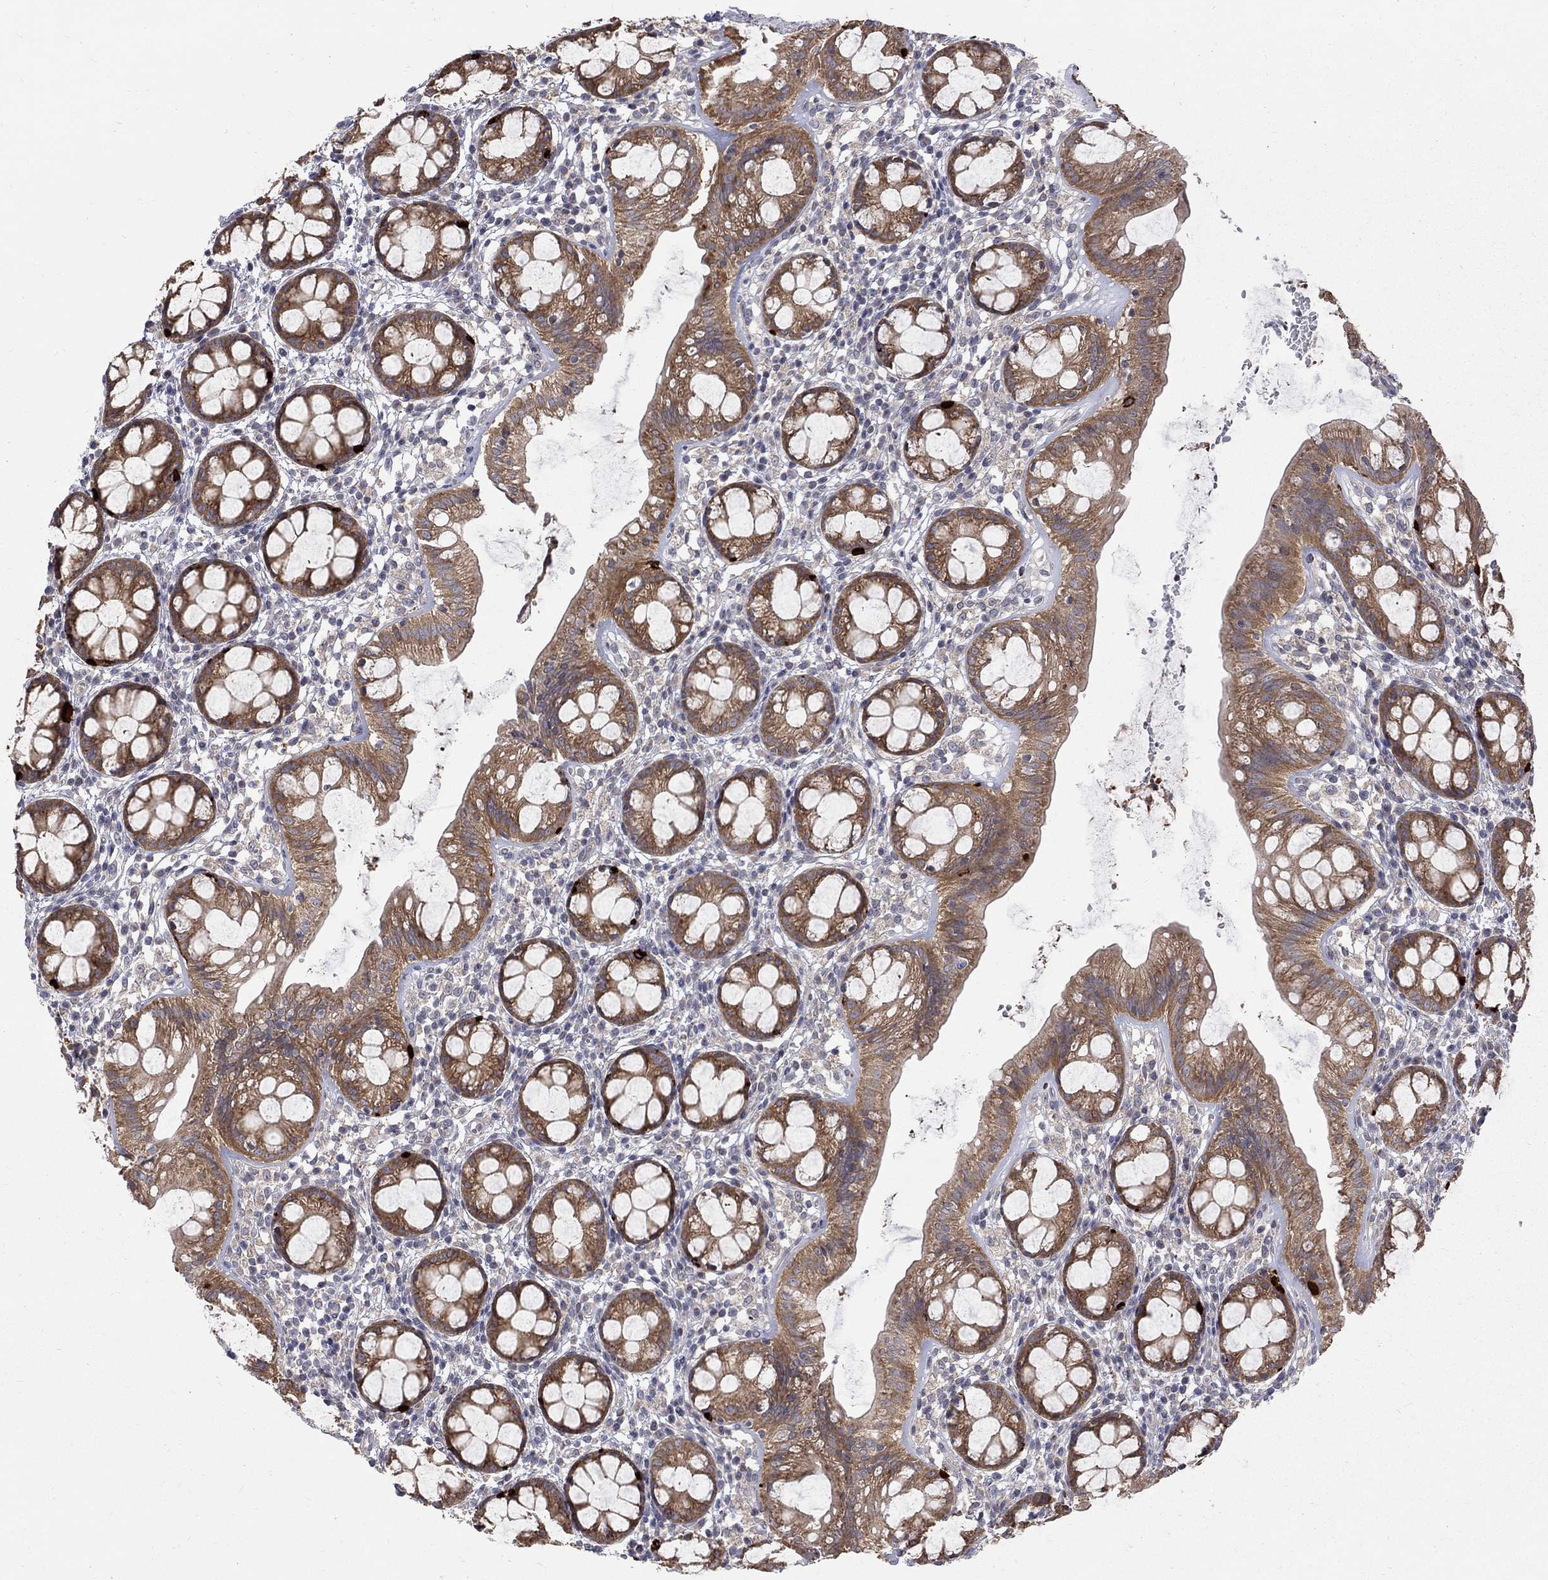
{"staining": {"intensity": "moderate", "quantity": ">75%", "location": "cytoplasmic/membranous"}, "tissue": "rectum", "cell_type": "Glandular cells", "image_type": "normal", "snomed": [{"axis": "morphology", "description": "Normal tissue, NOS"}, {"axis": "topography", "description": "Rectum"}], "caption": "Protein expression analysis of benign rectum reveals moderate cytoplasmic/membranous staining in about >75% of glandular cells. Nuclei are stained in blue.", "gene": "SH2B1", "patient": {"sex": "male", "age": 57}}